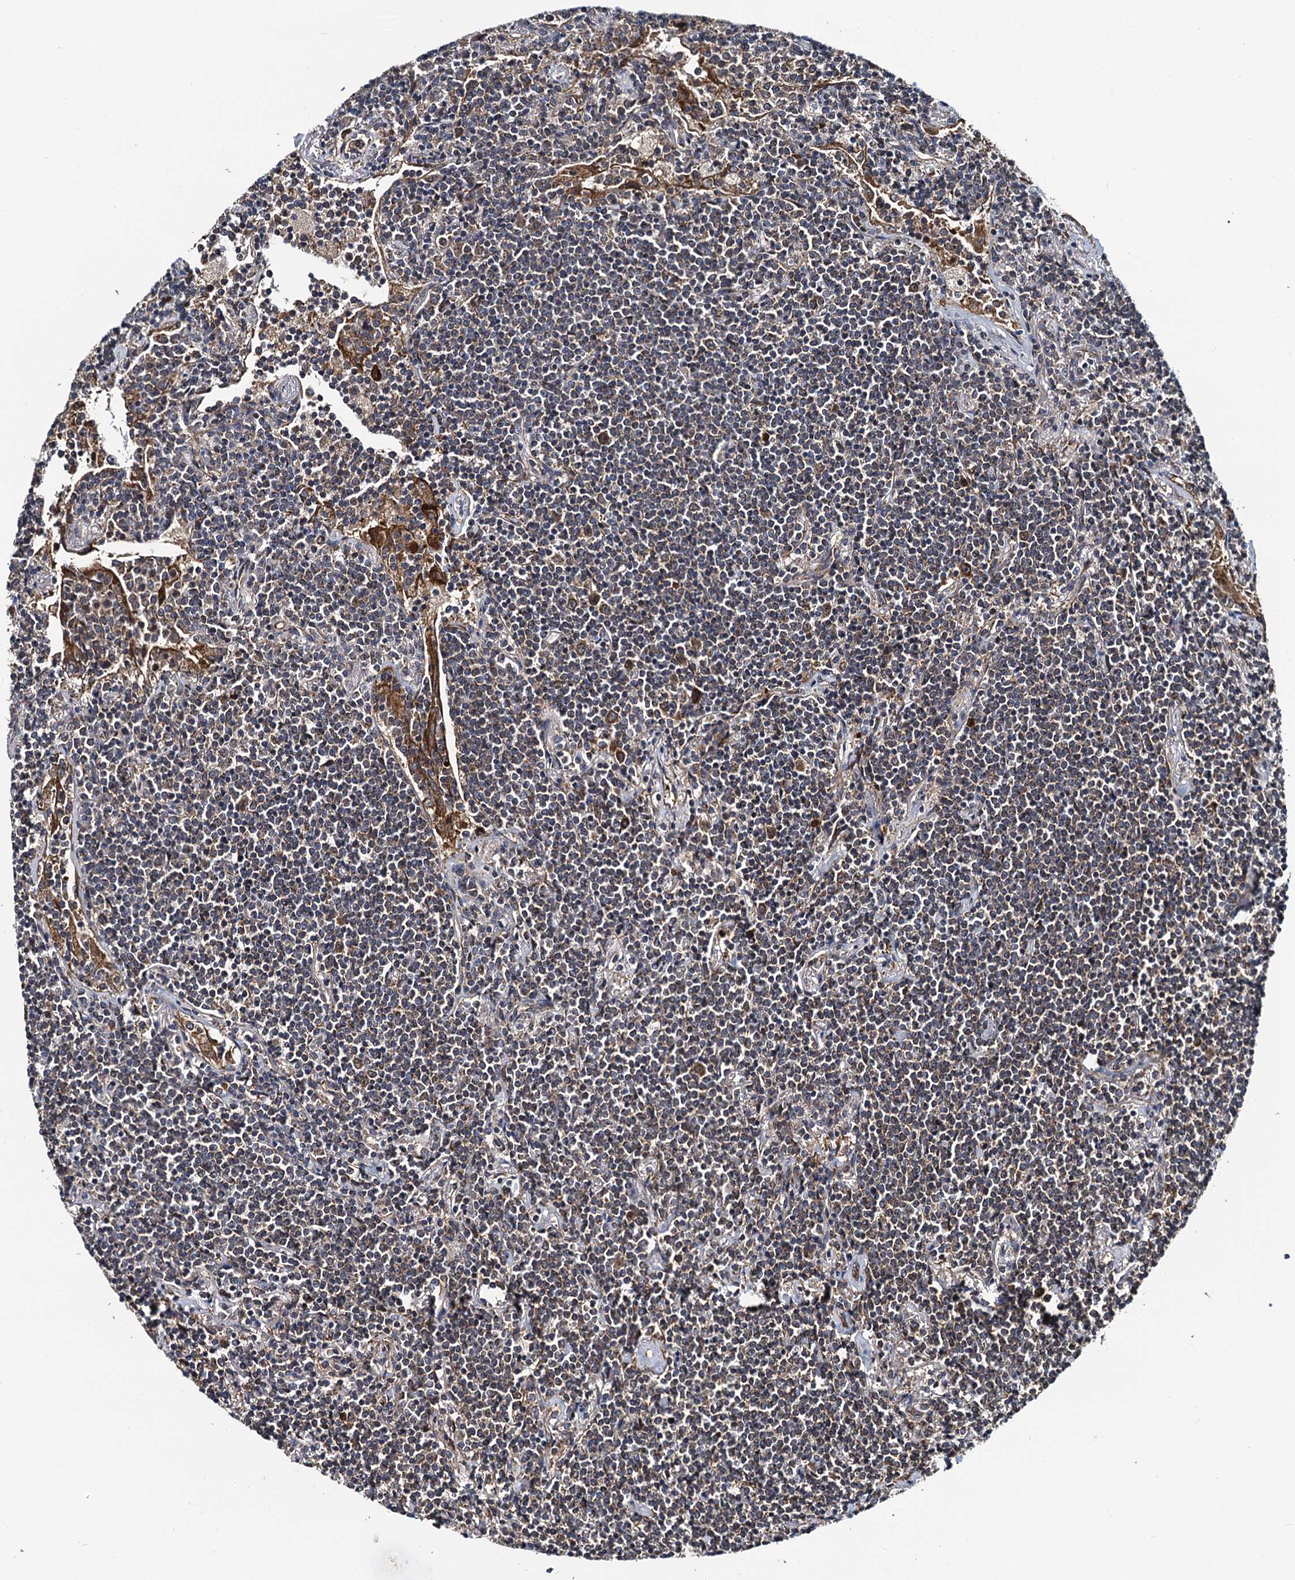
{"staining": {"intensity": "weak", "quantity": "25%-75%", "location": "cytoplasmic/membranous"}, "tissue": "lymphoma", "cell_type": "Tumor cells", "image_type": "cancer", "snomed": [{"axis": "morphology", "description": "Malignant lymphoma, non-Hodgkin's type, Low grade"}, {"axis": "topography", "description": "Lung"}], "caption": "Tumor cells display weak cytoplasmic/membranous positivity in about 25%-75% of cells in low-grade malignant lymphoma, non-Hodgkin's type.", "gene": "NEK1", "patient": {"sex": "female", "age": 71}}